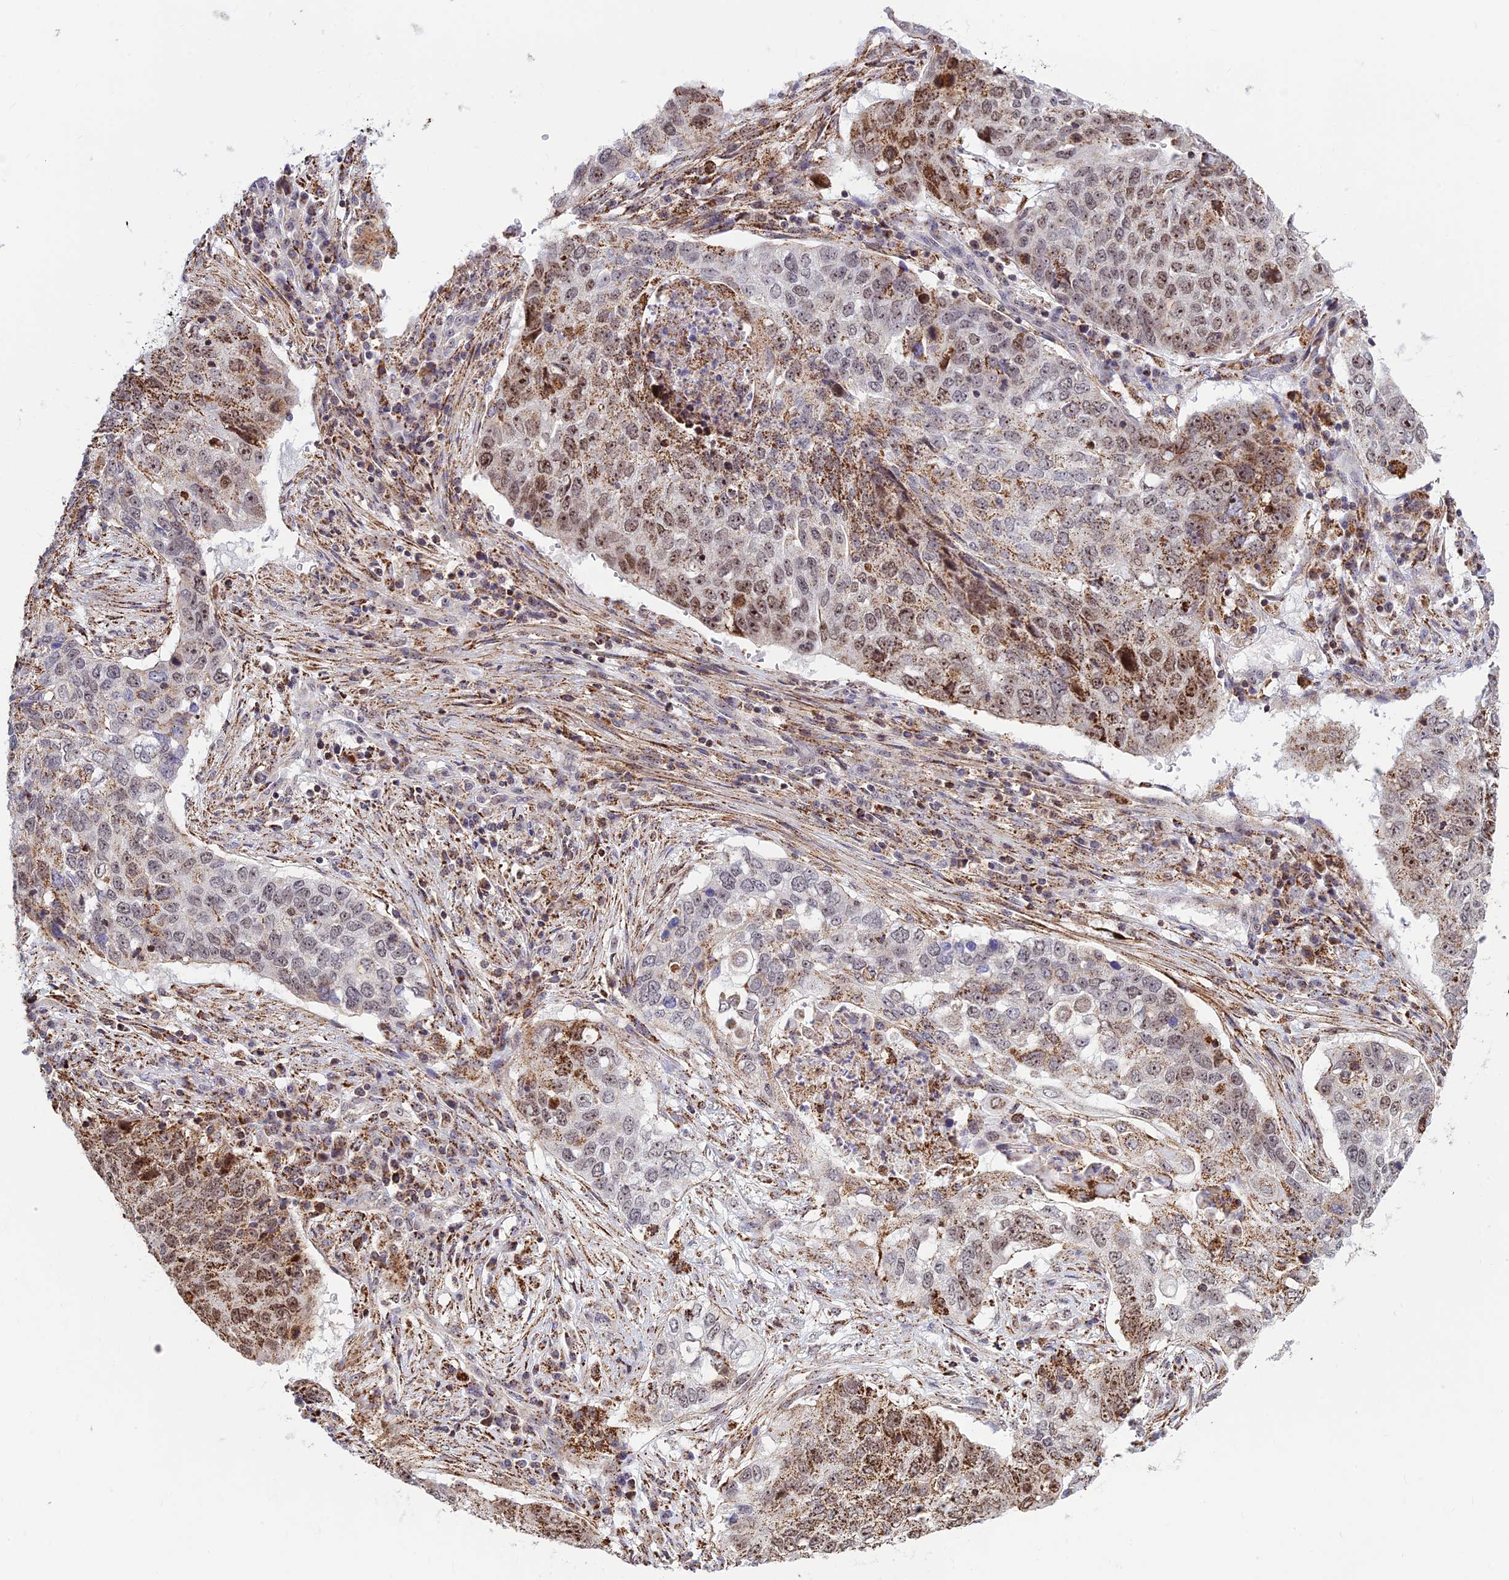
{"staining": {"intensity": "moderate", "quantity": "25%-75%", "location": "cytoplasmic/membranous,nuclear"}, "tissue": "lung cancer", "cell_type": "Tumor cells", "image_type": "cancer", "snomed": [{"axis": "morphology", "description": "Squamous cell carcinoma, NOS"}, {"axis": "topography", "description": "Lung"}], "caption": "Tumor cells reveal moderate cytoplasmic/membranous and nuclear expression in approximately 25%-75% of cells in lung squamous cell carcinoma.", "gene": "POLR1G", "patient": {"sex": "female", "age": 63}}